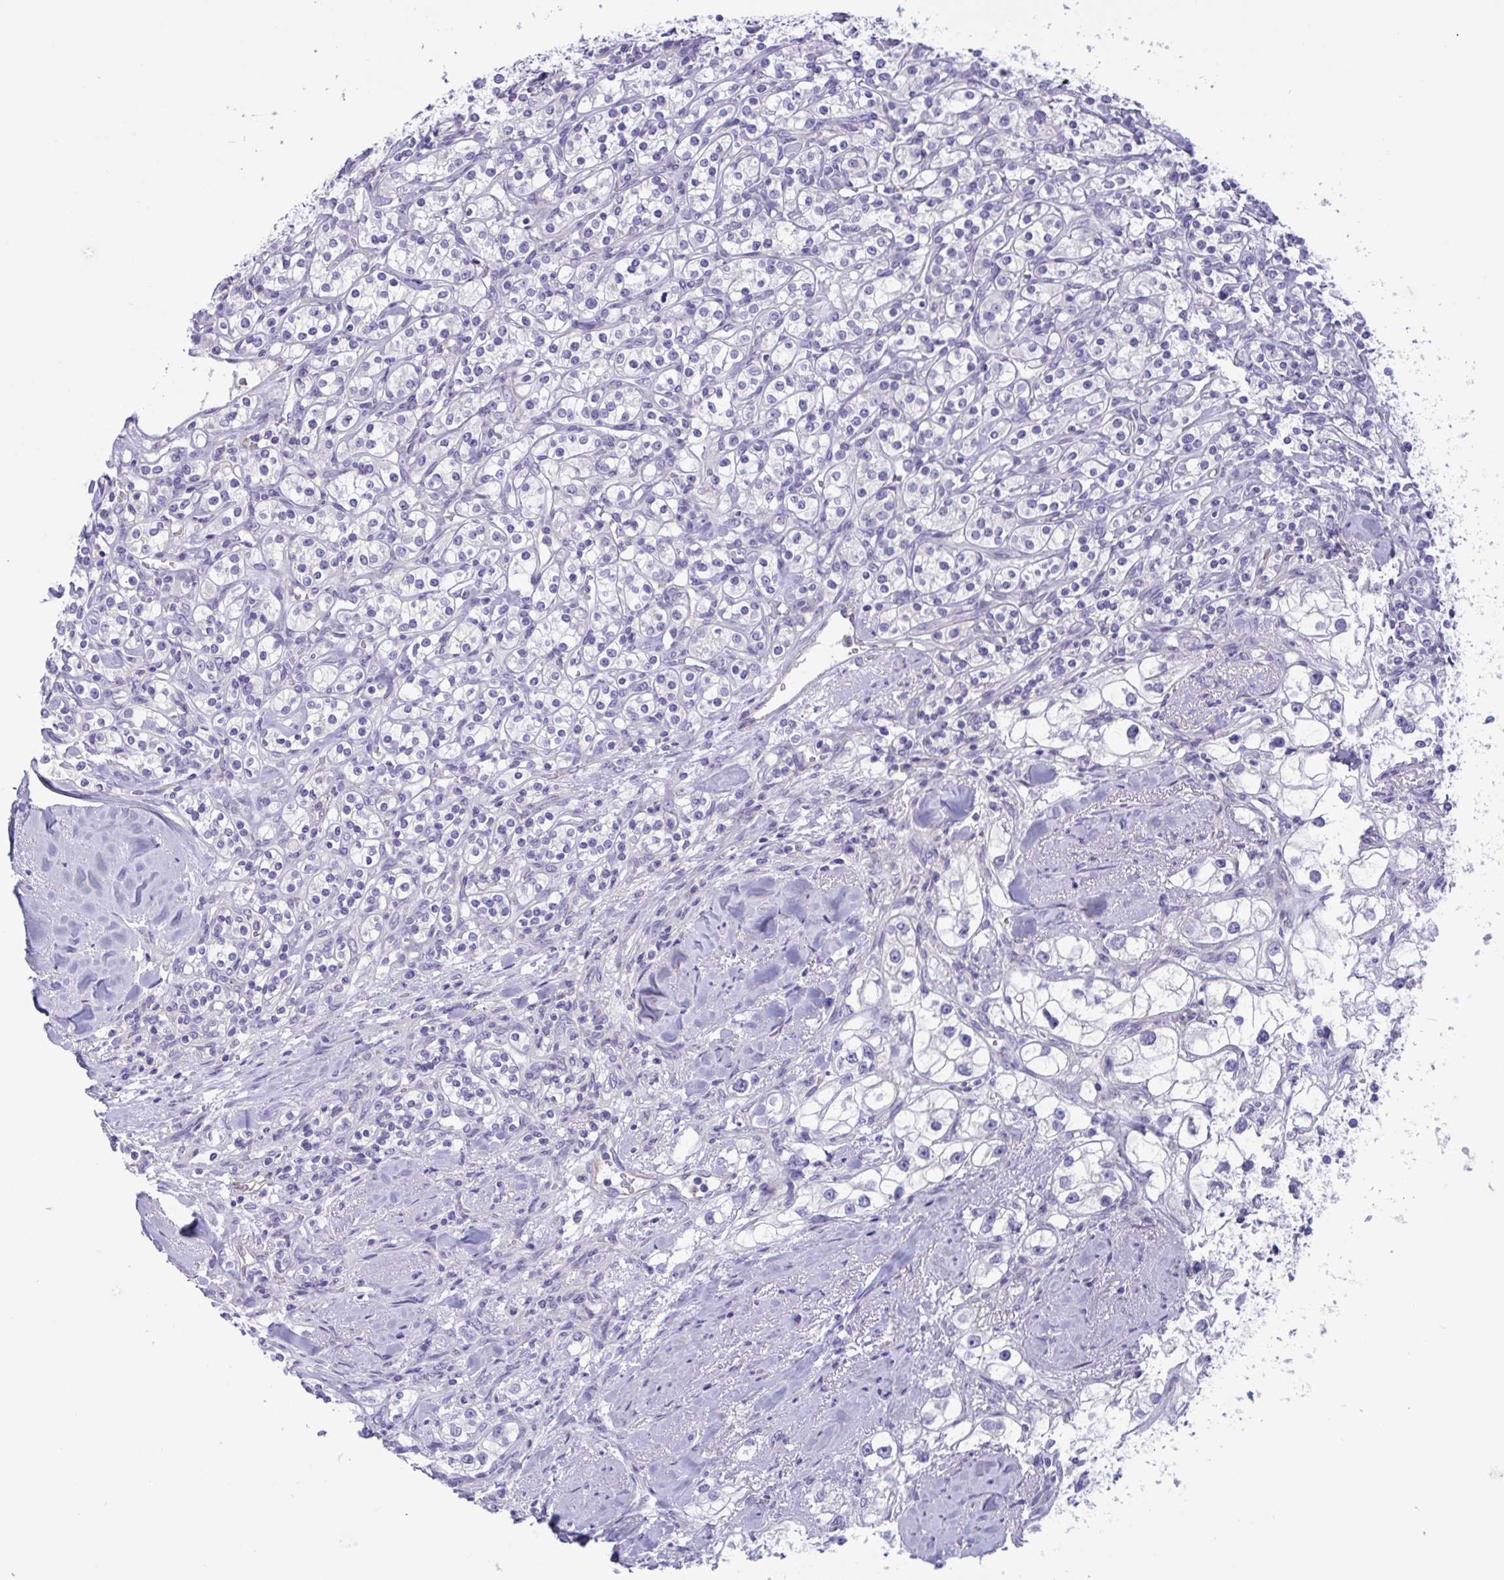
{"staining": {"intensity": "negative", "quantity": "none", "location": "none"}, "tissue": "renal cancer", "cell_type": "Tumor cells", "image_type": "cancer", "snomed": [{"axis": "morphology", "description": "Adenocarcinoma, NOS"}, {"axis": "topography", "description": "Kidney"}], "caption": "DAB immunohistochemical staining of human renal cancer shows no significant staining in tumor cells.", "gene": "OXLD1", "patient": {"sex": "male", "age": 77}}